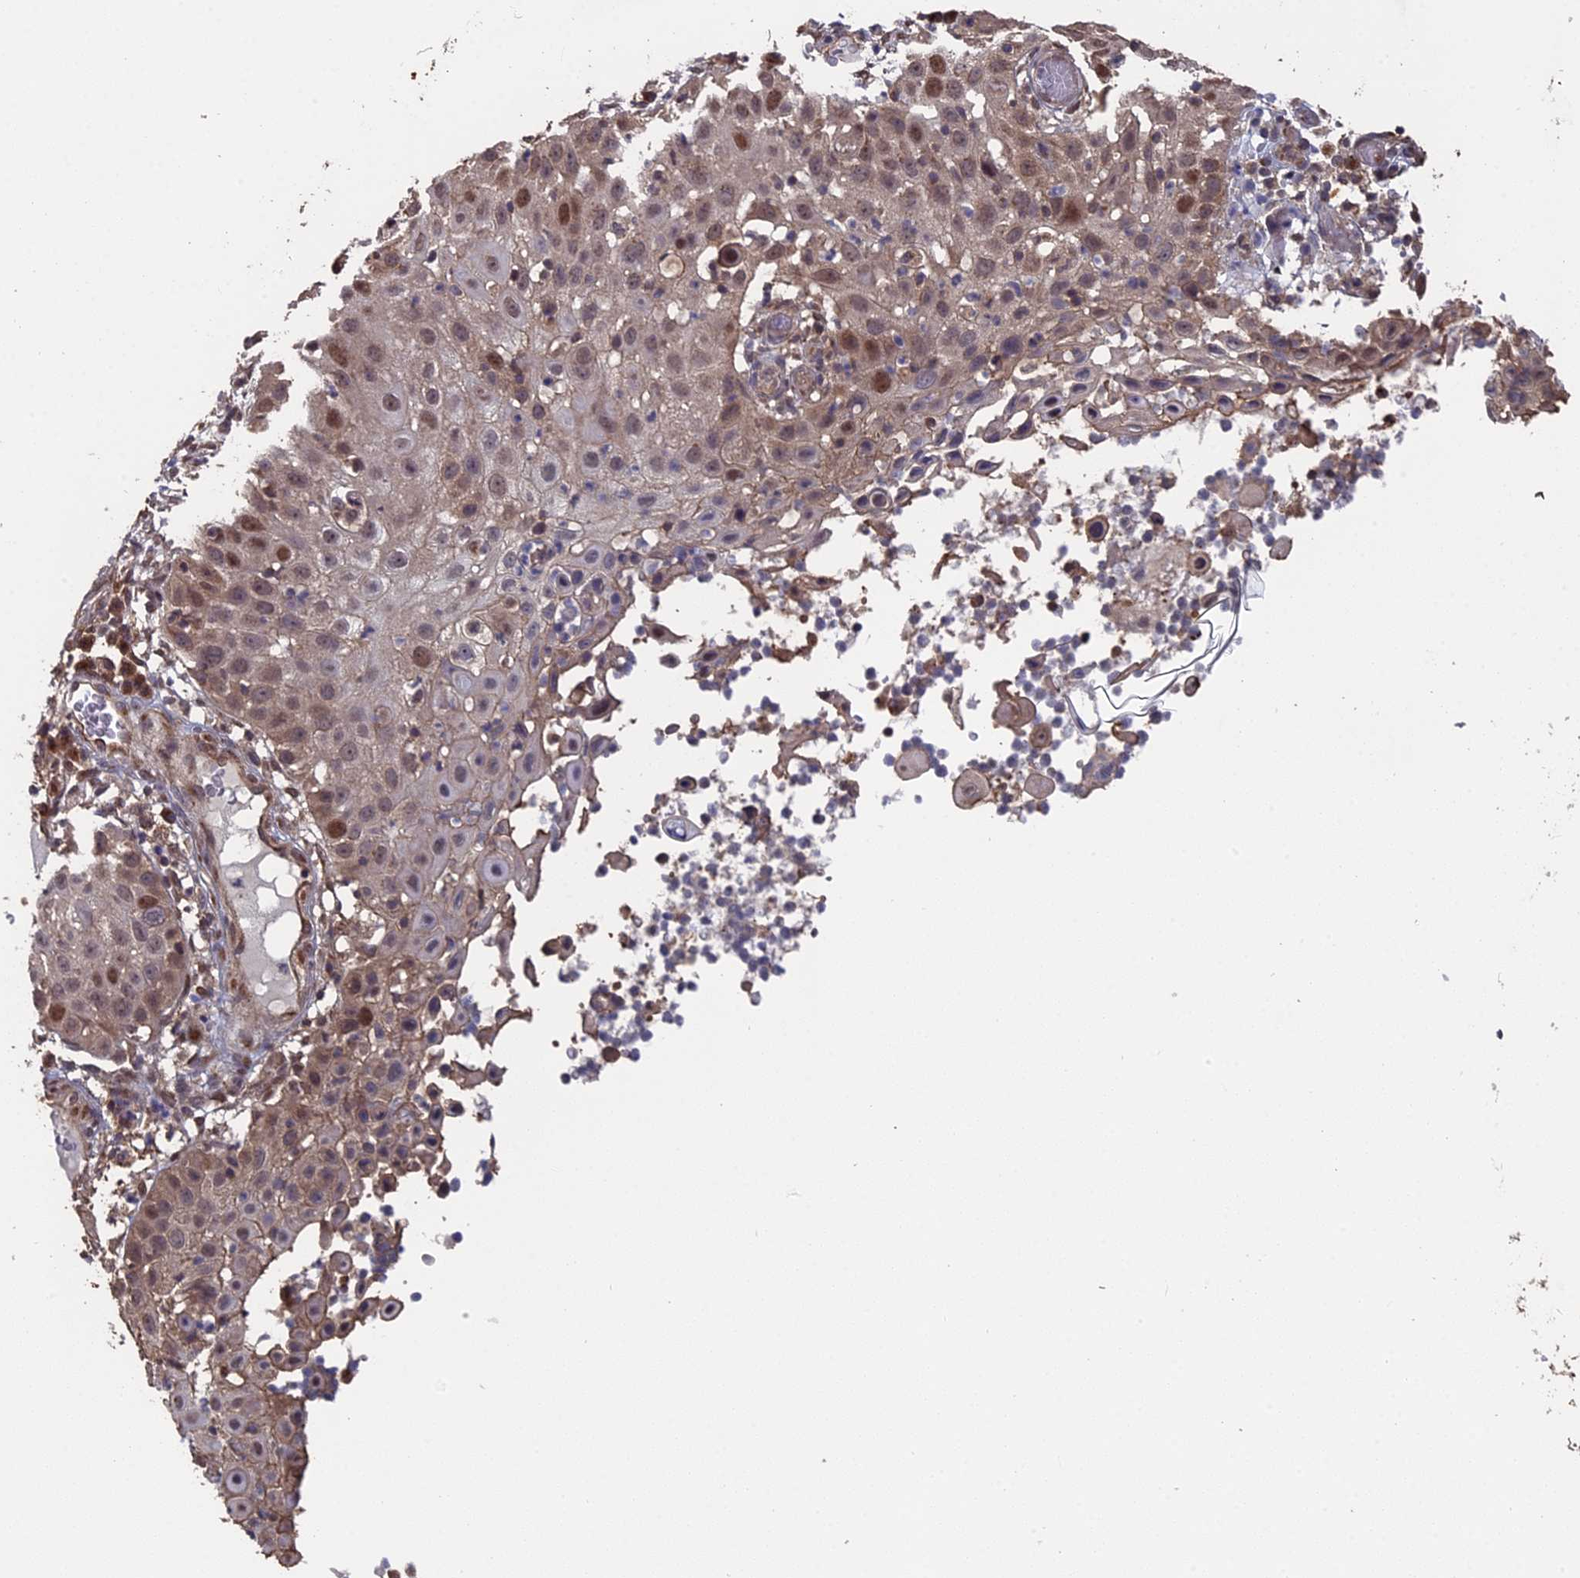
{"staining": {"intensity": "moderate", "quantity": "<25%", "location": "nuclear"}, "tissue": "skin cancer", "cell_type": "Tumor cells", "image_type": "cancer", "snomed": [{"axis": "morphology", "description": "Squamous cell carcinoma, NOS"}, {"axis": "topography", "description": "Skin"}], "caption": "A histopathology image of human skin cancer (squamous cell carcinoma) stained for a protein displays moderate nuclear brown staining in tumor cells.", "gene": "MYBL2", "patient": {"sex": "female", "age": 44}}